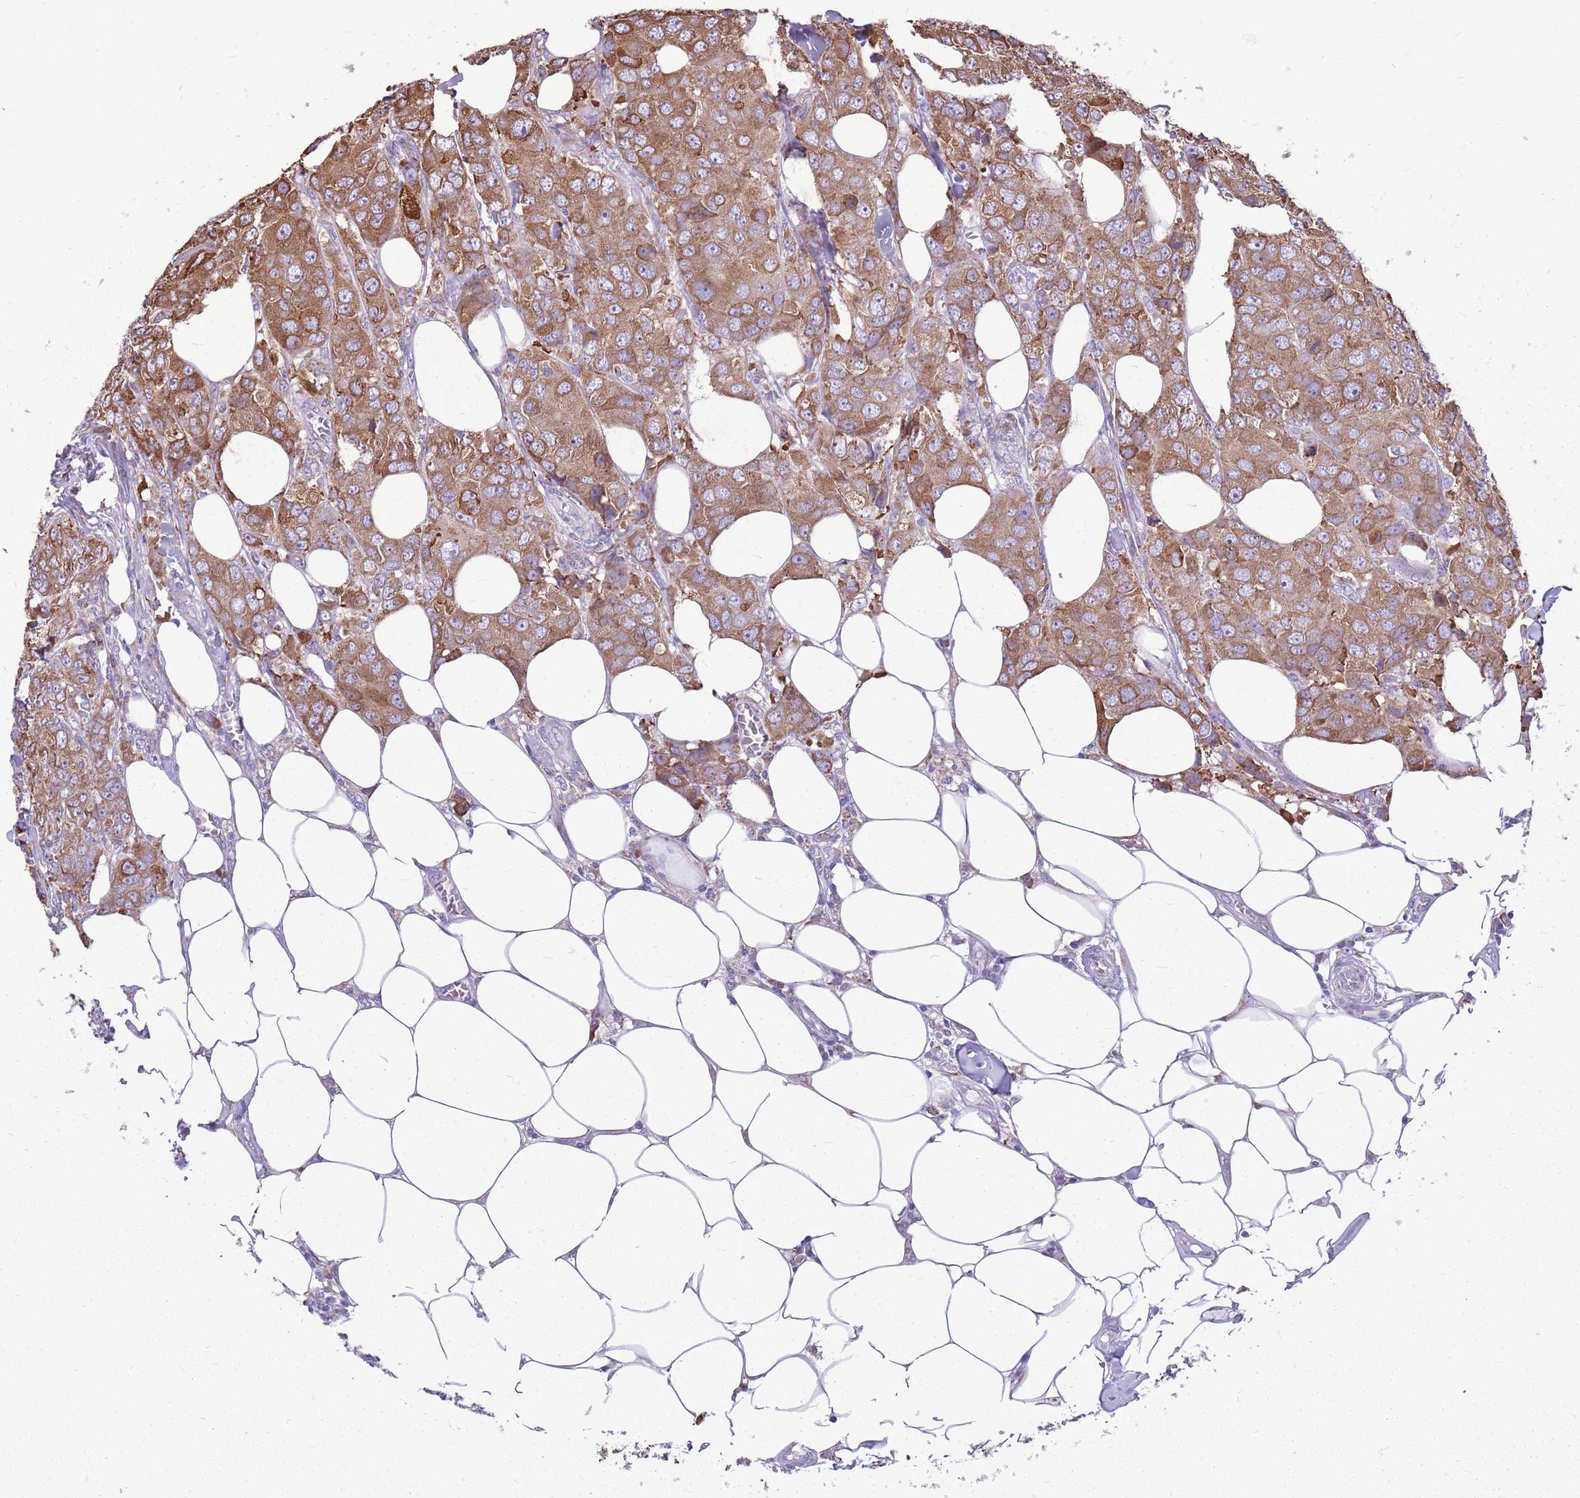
{"staining": {"intensity": "moderate", "quantity": ">75%", "location": "cytoplasmic/membranous"}, "tissue": "breast cancer", "cell_type": "Tumor cells", "image_type": "cancer", "snomed": [{"axis": "morphology", "description": "Duct carcinoma"}, {"axis": "topography", "description": "Breast"}], "caption": "Breast invasive ductal carcinoma was stained to show a protein in brown. There is medium levels of moderate cytoplasmic/membranous positivity in approximately >75% of tumor cells. (IHC, brightfield microscopy, high magnification).", "gene": "KCTD19", "patient": {"sex": "female", "age": 43}}